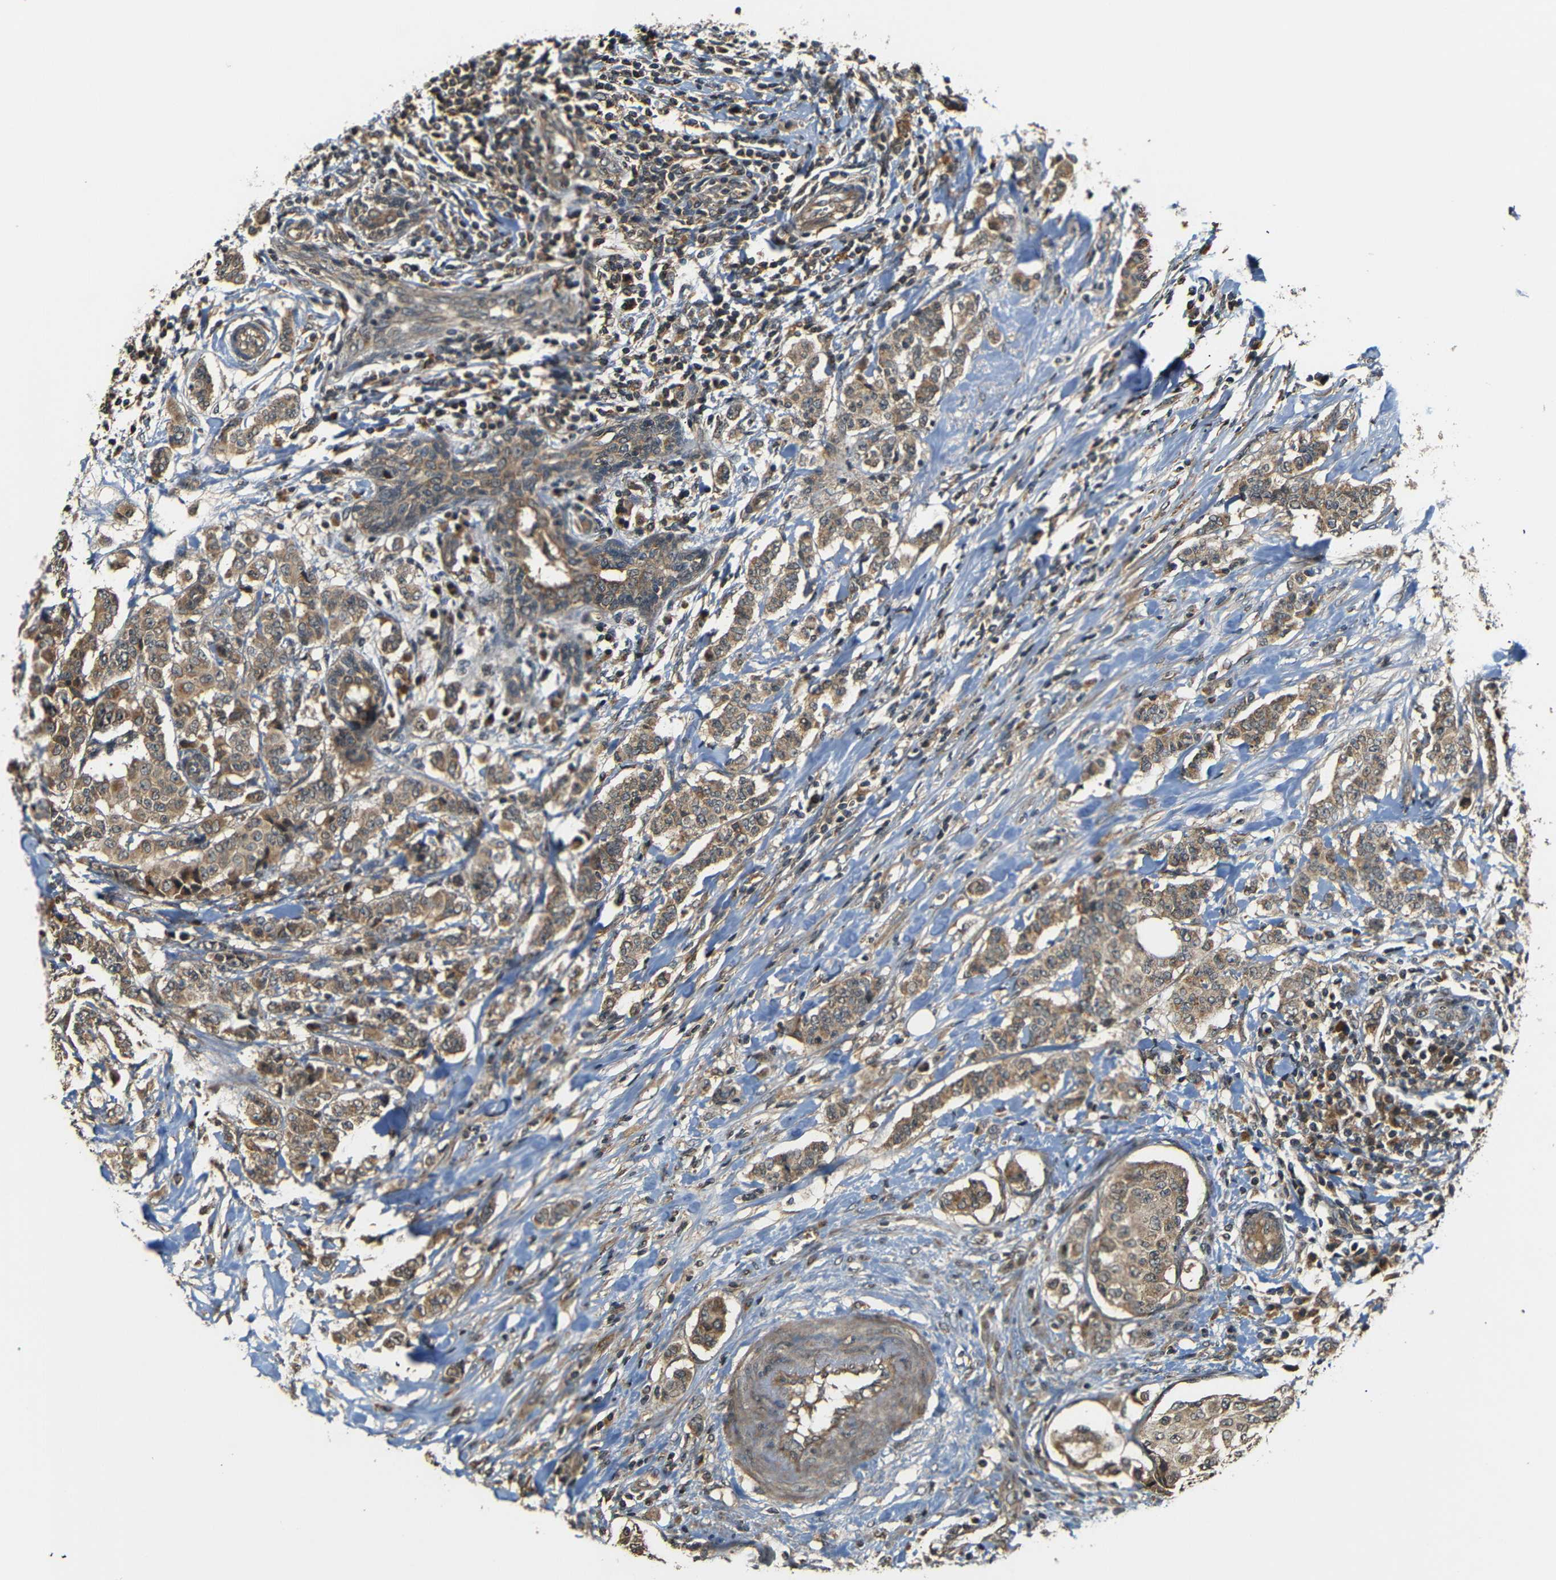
{"staining": {"intensity": "moderate", "quantity": ">75%", "location": "cytoplasmic/membranous"}, "tissue": "breast cancer", "cell_type": "Tumor cells", "image_type": "cancer", "snomed": [{"axis": "morphology", "description": "Duct carcinoma"}, {"axis": "topography", "description": "Breast"}], "caption": "This image reveals immunohistochemistry staining of human breast infiltrating ductal carcinoma, with medium moderate cytoplasmic/membranous expression in about >75% of tumor cells.", "gene": "TANK", "patient": {"sex": "female", "age": 40}}